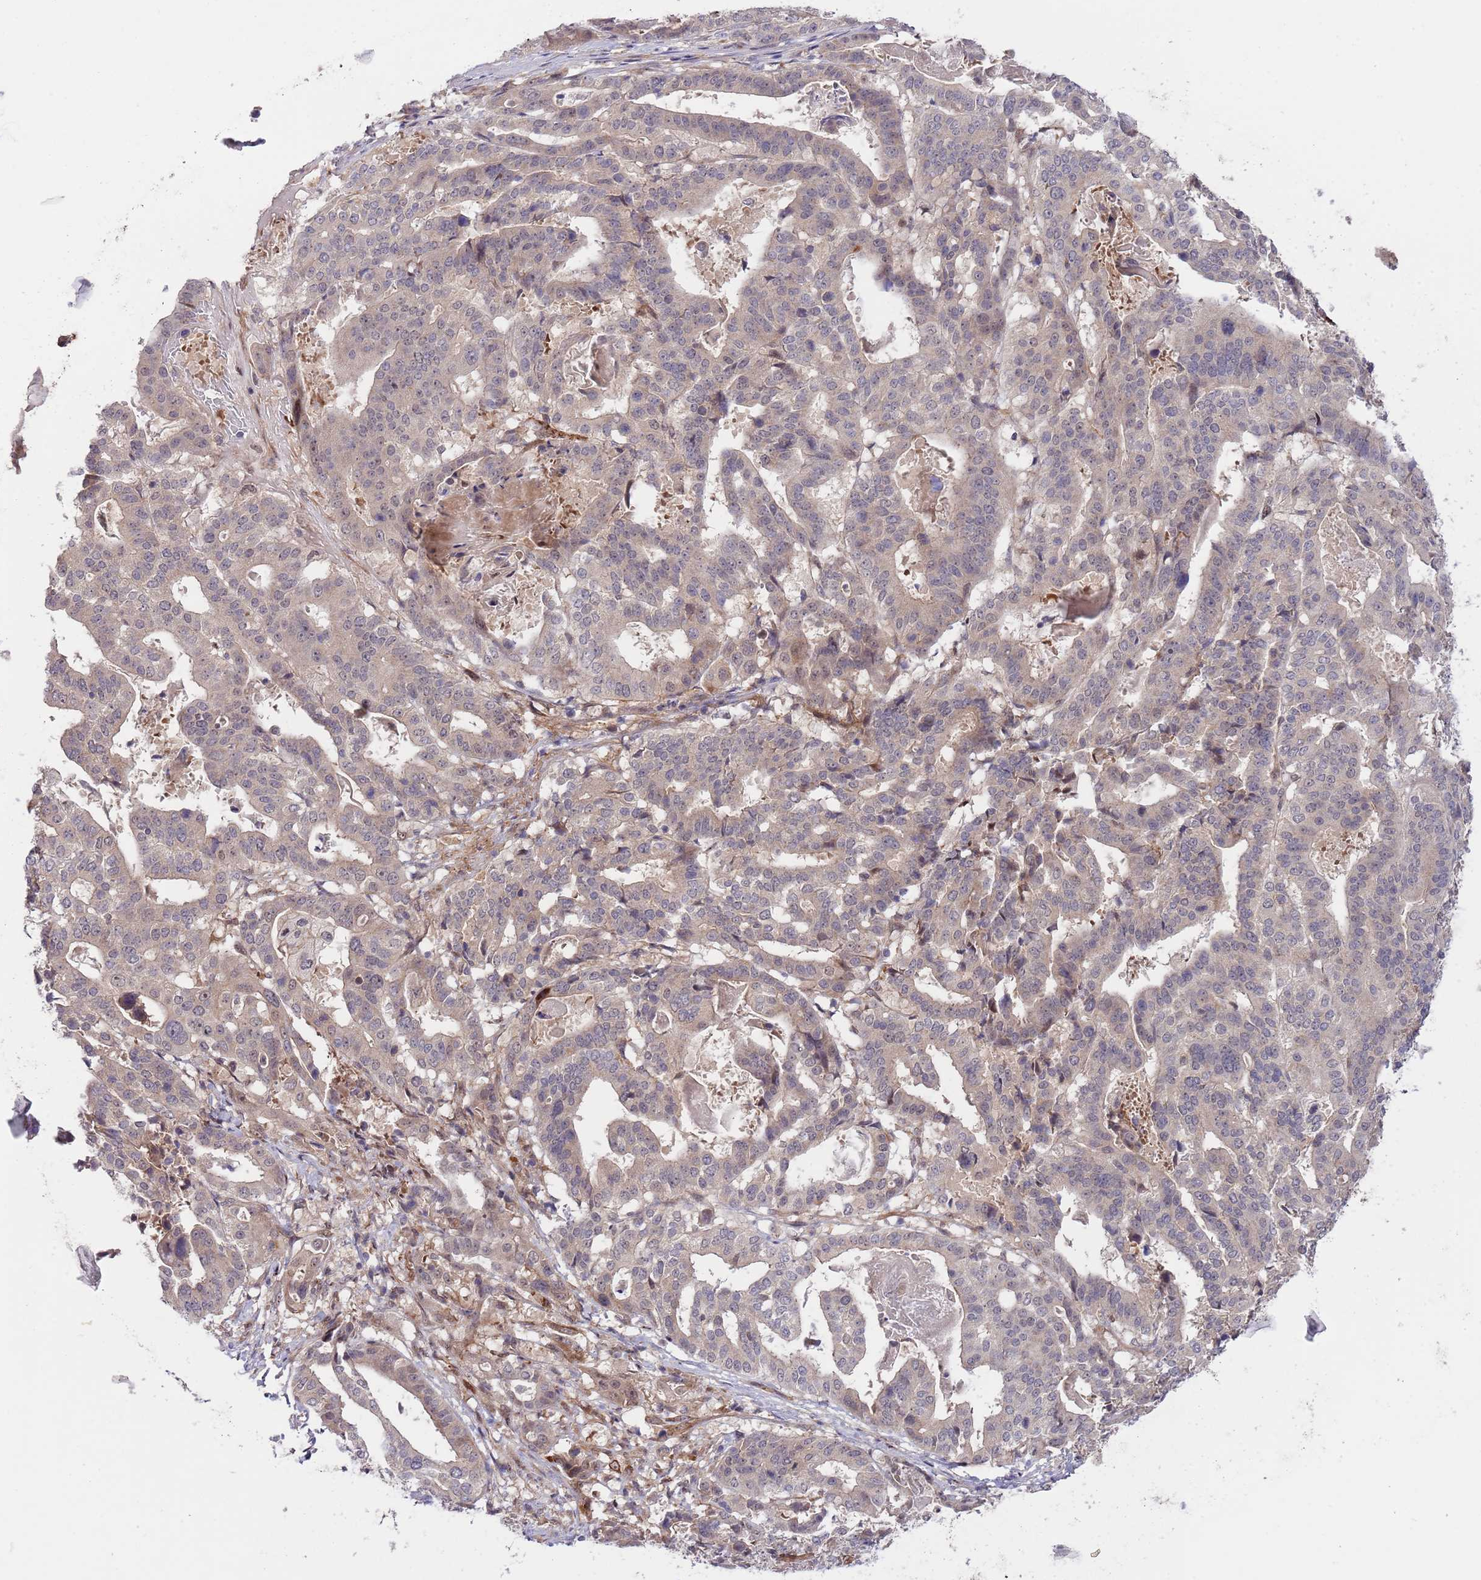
{"staining": {"intensity": "negative", "quantity": "none", "location": "none"}, "tissue": "stomach cancer", "cell_type": "Tumor cells", "image_type": "cancer", "snomed": [{"axis": "morphology", "description": "Adenocarcinoma, NOS"}, {"axis": "topography", "description": "Stomach"}], "caption": "Tumor cells are negative for brown protein staining in stomach adenocarcinoma. (DAB immunohistochemistry with hematoxylin counter stain).", "gene": "PRR16", "patient": {"sex": "male", "age": 48}}